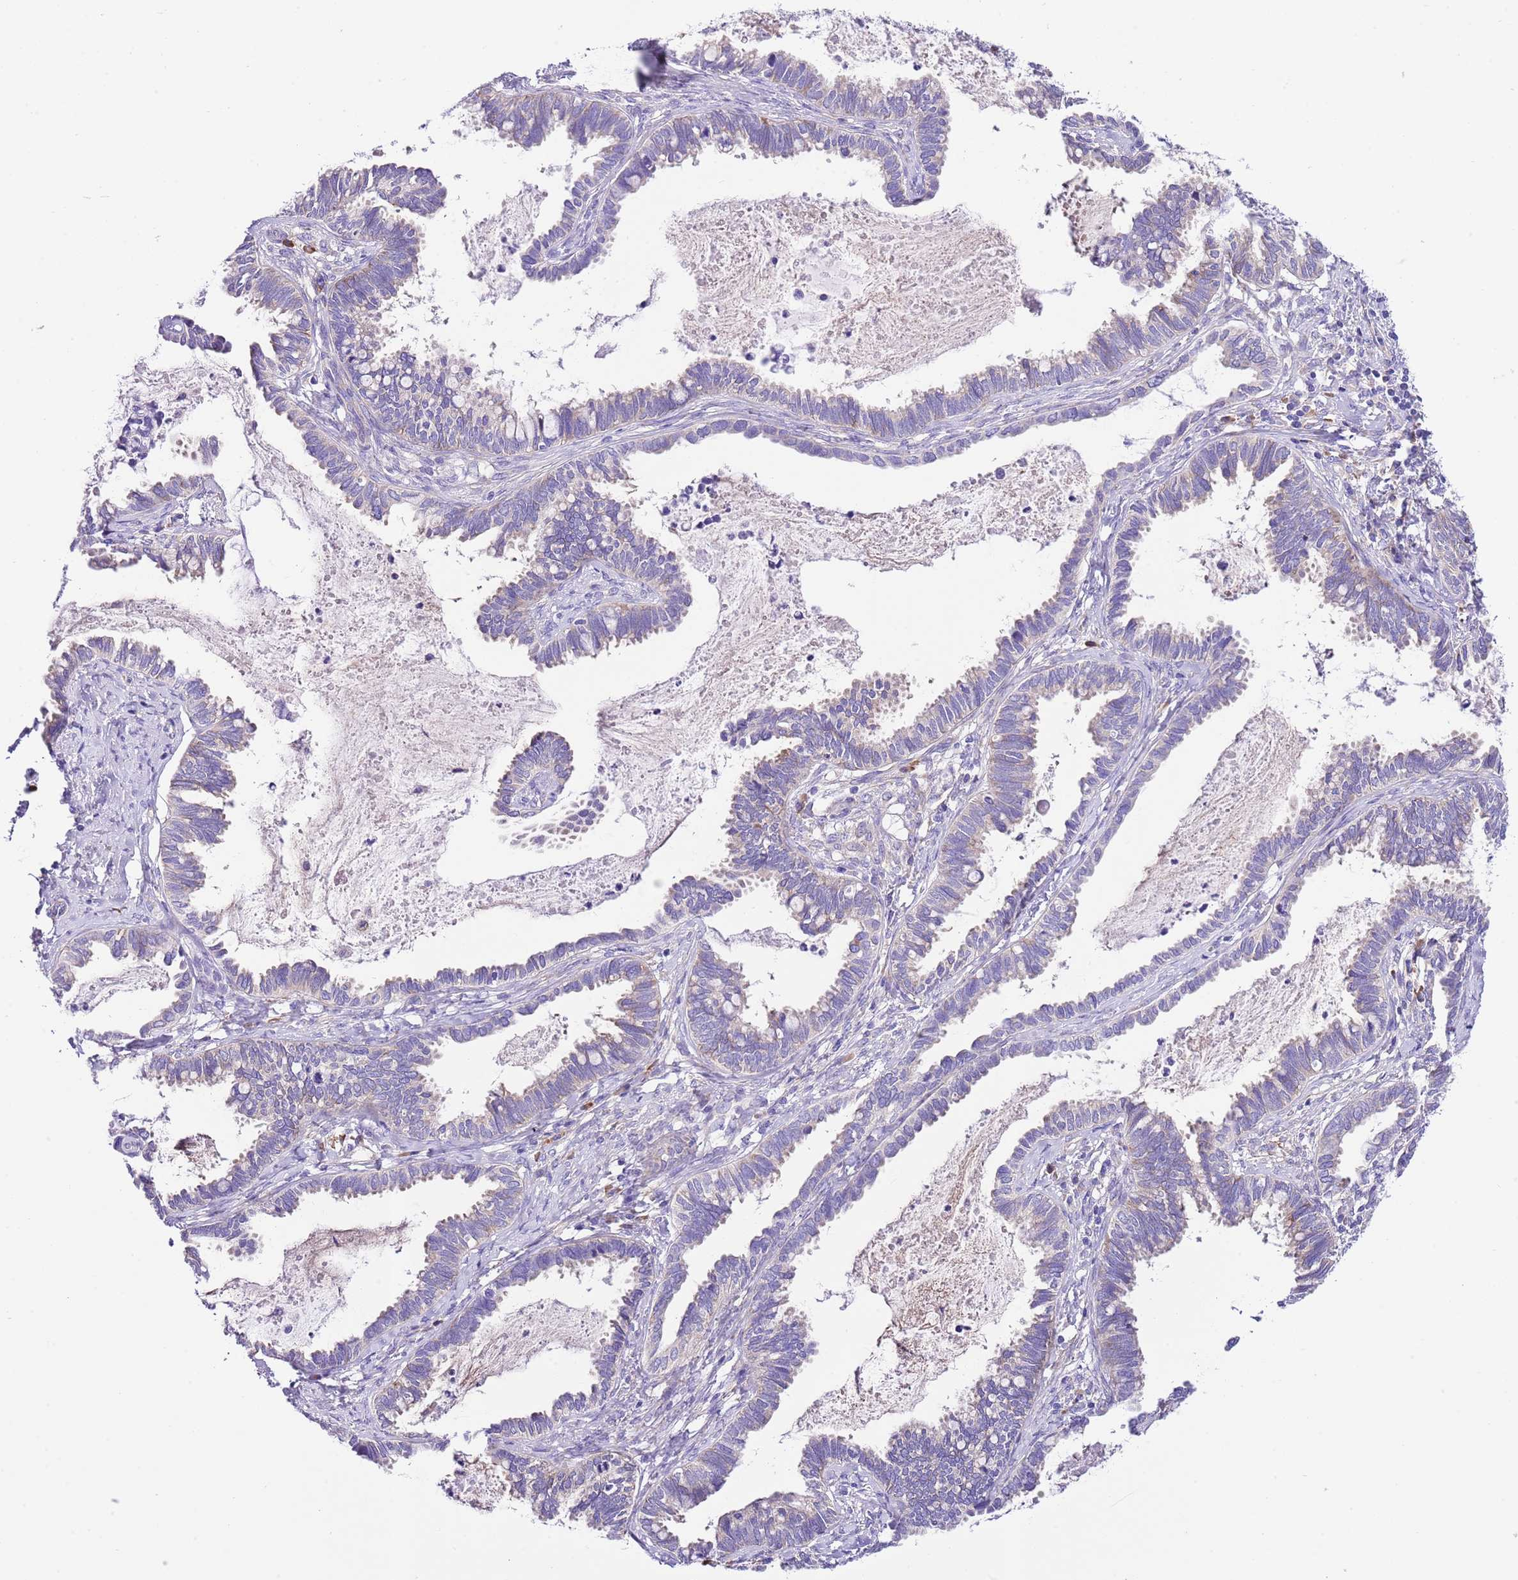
{"staining": {"intensity": "negative", "quantity": "none", "location": "none"}, "tissue": "cervical cancer", "cell_type": "Tumor cells", "image_type": "cancer", "snomed": [{"axis": "morphology", "description": "Adenocarcinoma, NOS"}, {"axis": "topography", "description": "Cervix"}], "caption": "Tumor cells are negative for brown protein staining in cervical adenocarcinoma.", "gene": "RPS10", "patient": {"sex": "female", "age": 37}}